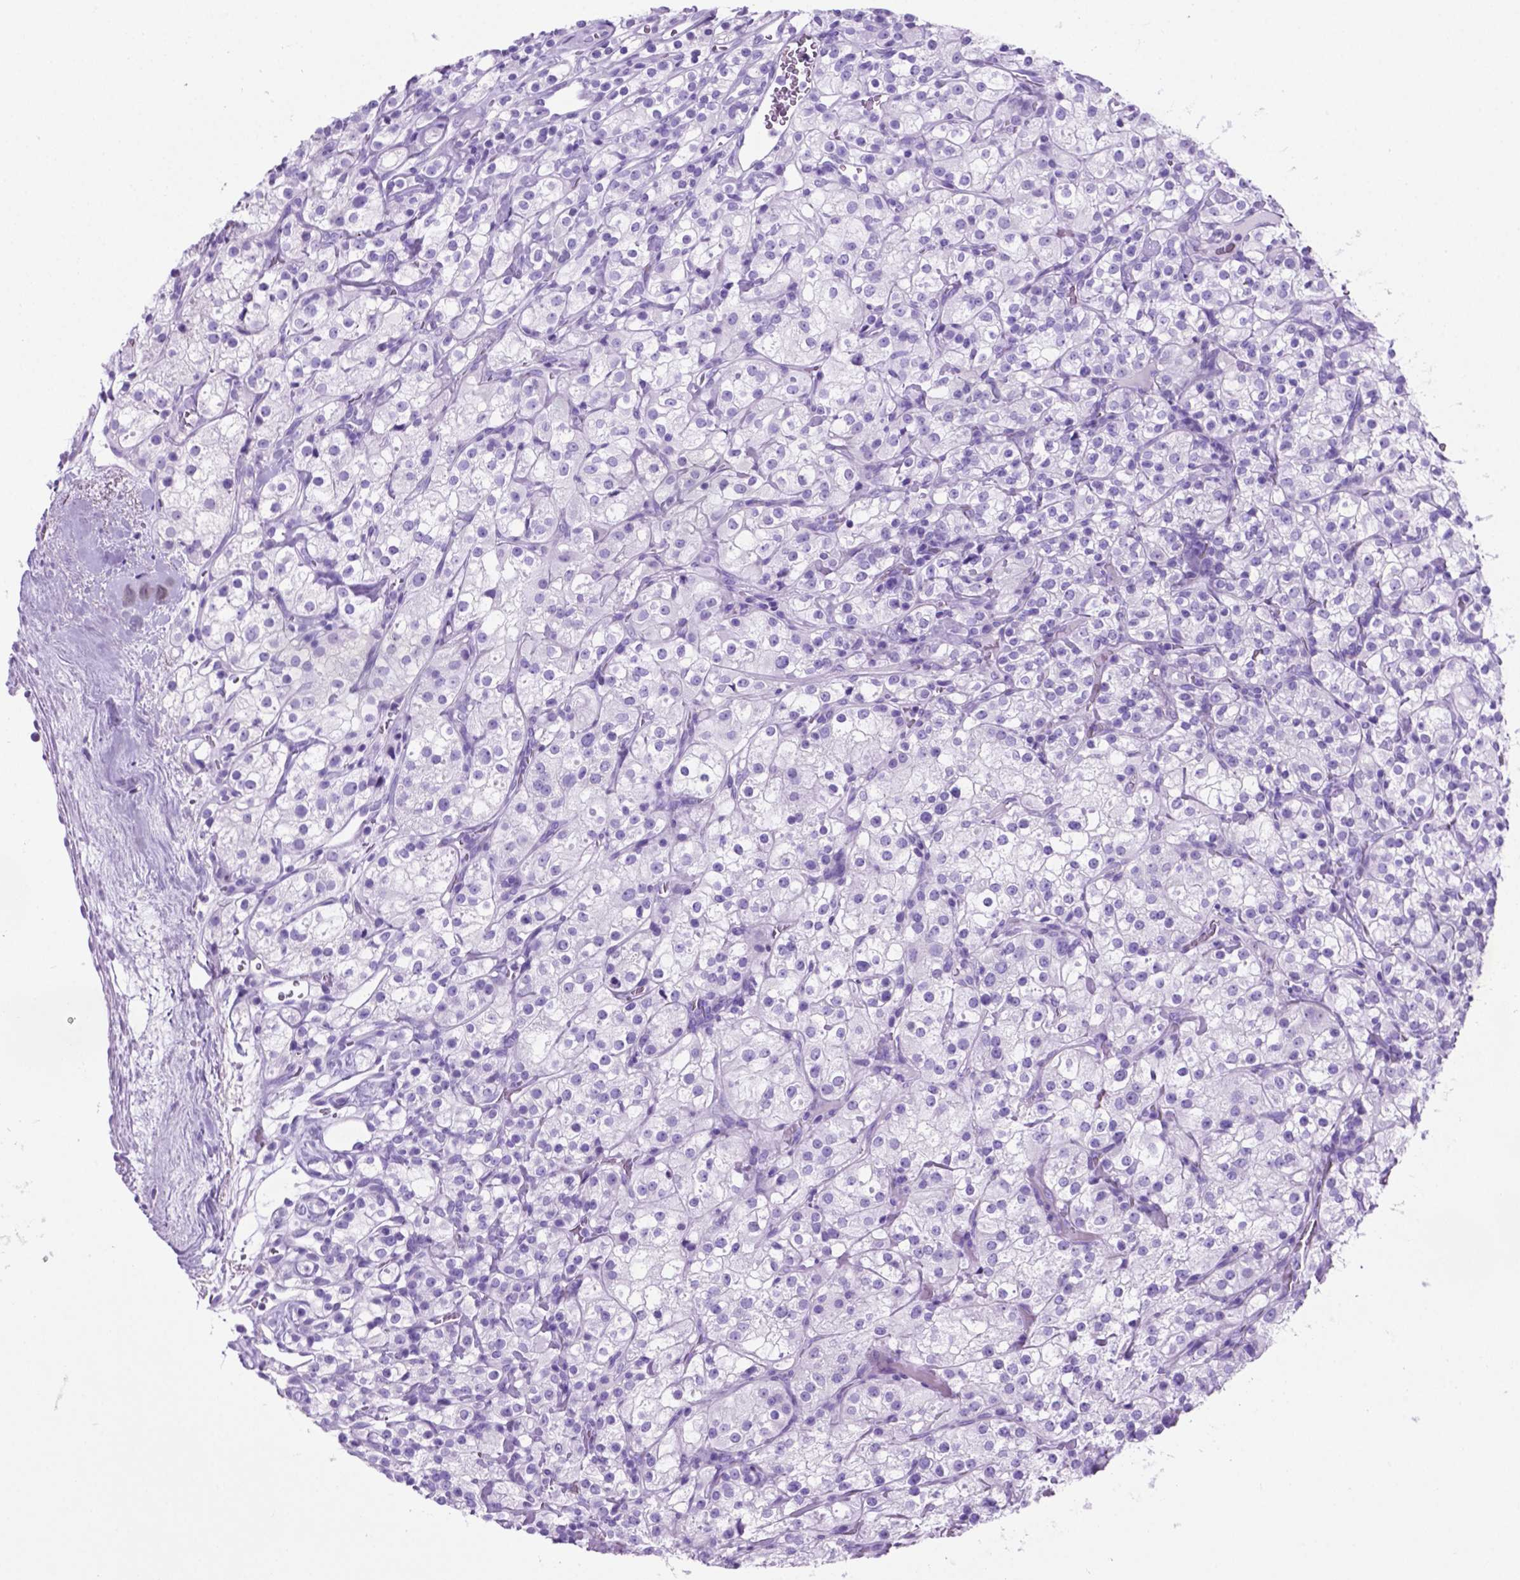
{"staining": {"intensity": "negative", "quantity": "none", "location": "none"}, "tissue": "renal cancer", "cell_type": "Tumor cells", "image_type": "cancer", "snomed": [{"axis": "morphology", "description": "Adenocarcinoma, NOS"}, {"axis": "topography", "description": "Kidney"}], "caption": "Tumor cells are negative for protein expression in human renal cancer (adenocarcinoma).", "gene": "C17orf107", "patient": {"sex": "male", "age": 77}}